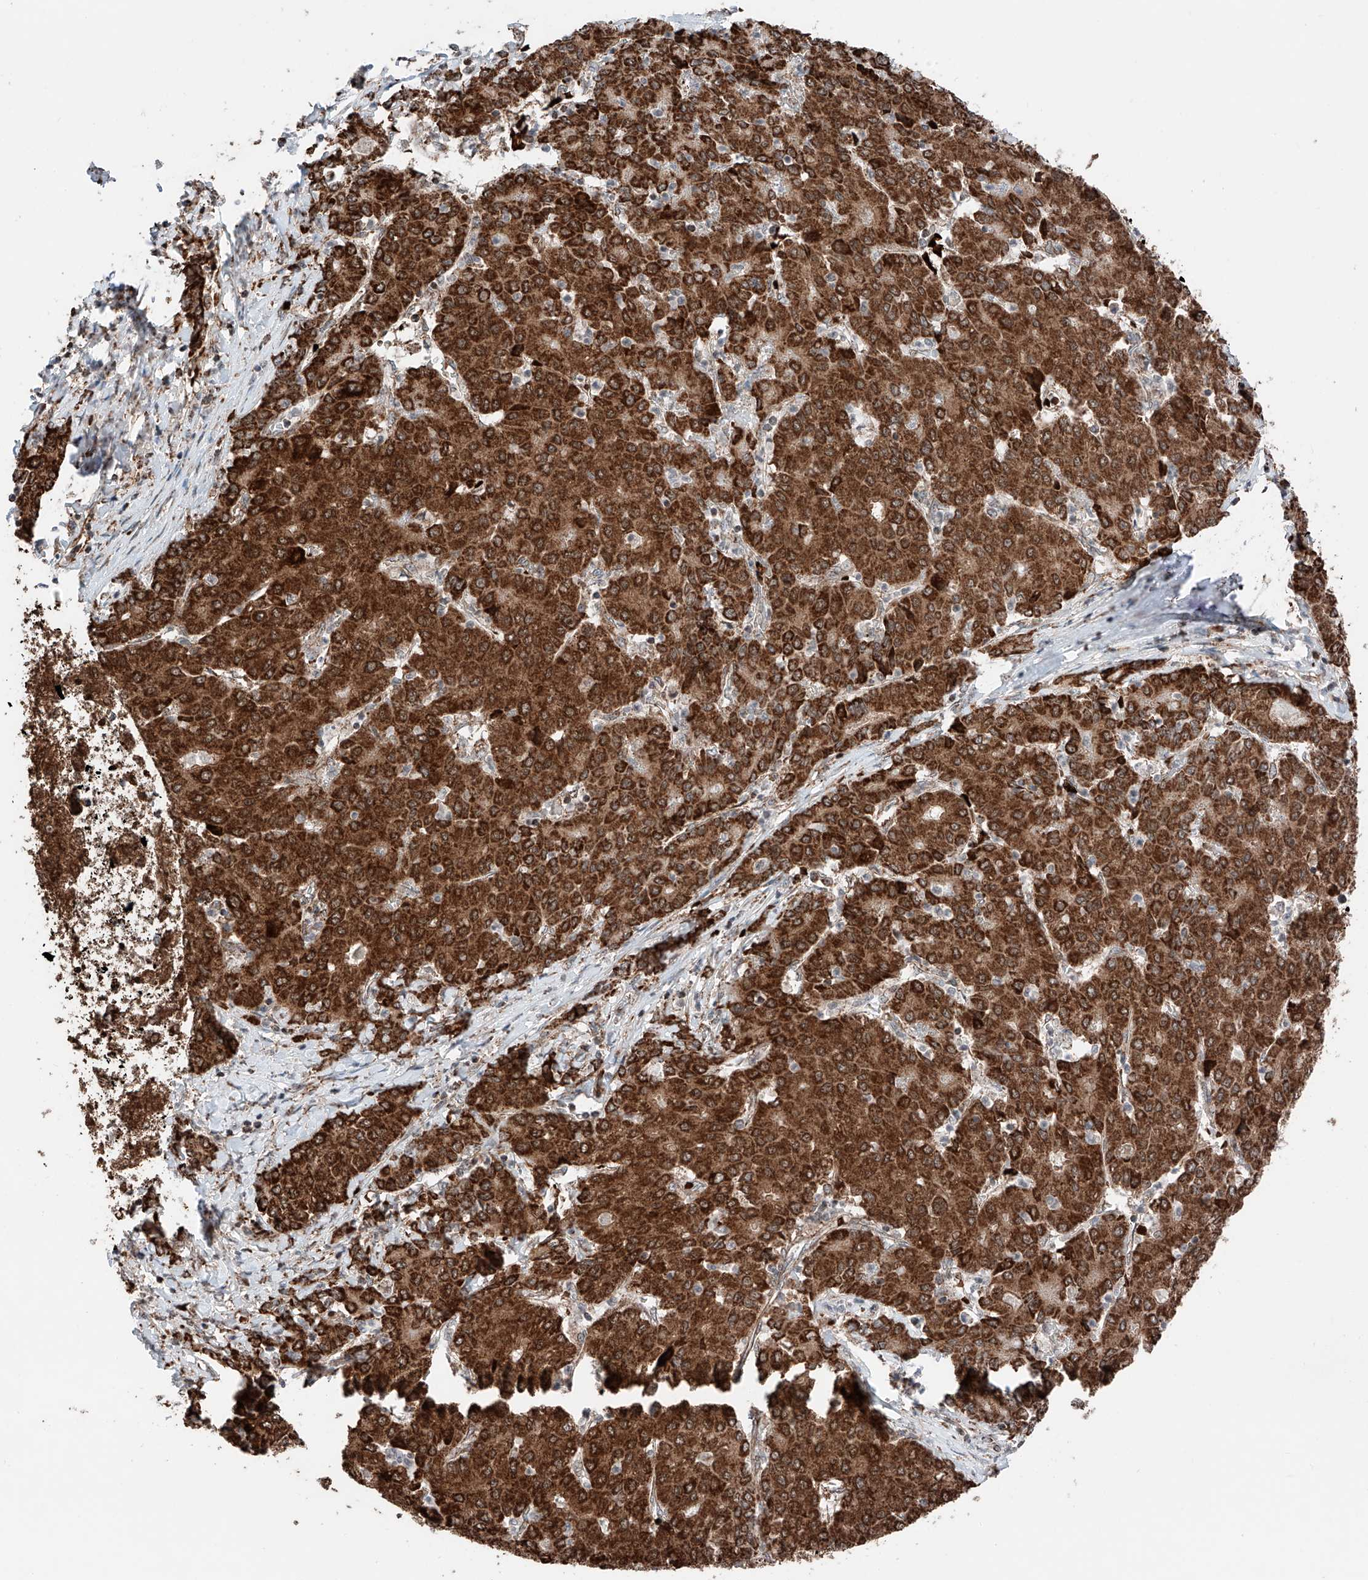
{"staining": {"intensity": "strong", "quantity": ">75%", "location": "cytoplasmic/membranous"}, "tissue": "liver cancer", "cell_type": "Tumor cells", "image_type": "cancer", "snomed": [{"axis": "morphology", "description": "Carcinoma, Hepatocellular, NOS"}, {"axis": "topography", "description": "Liver"}], "caption": "Liver cancer stained with DAB IHC reveals high levels of strong cytoplasmic/membranous expression in about >75% of tumor cells.", "gene": "ZSCAN29", "patient": {"sex": "male", "age": 65}}